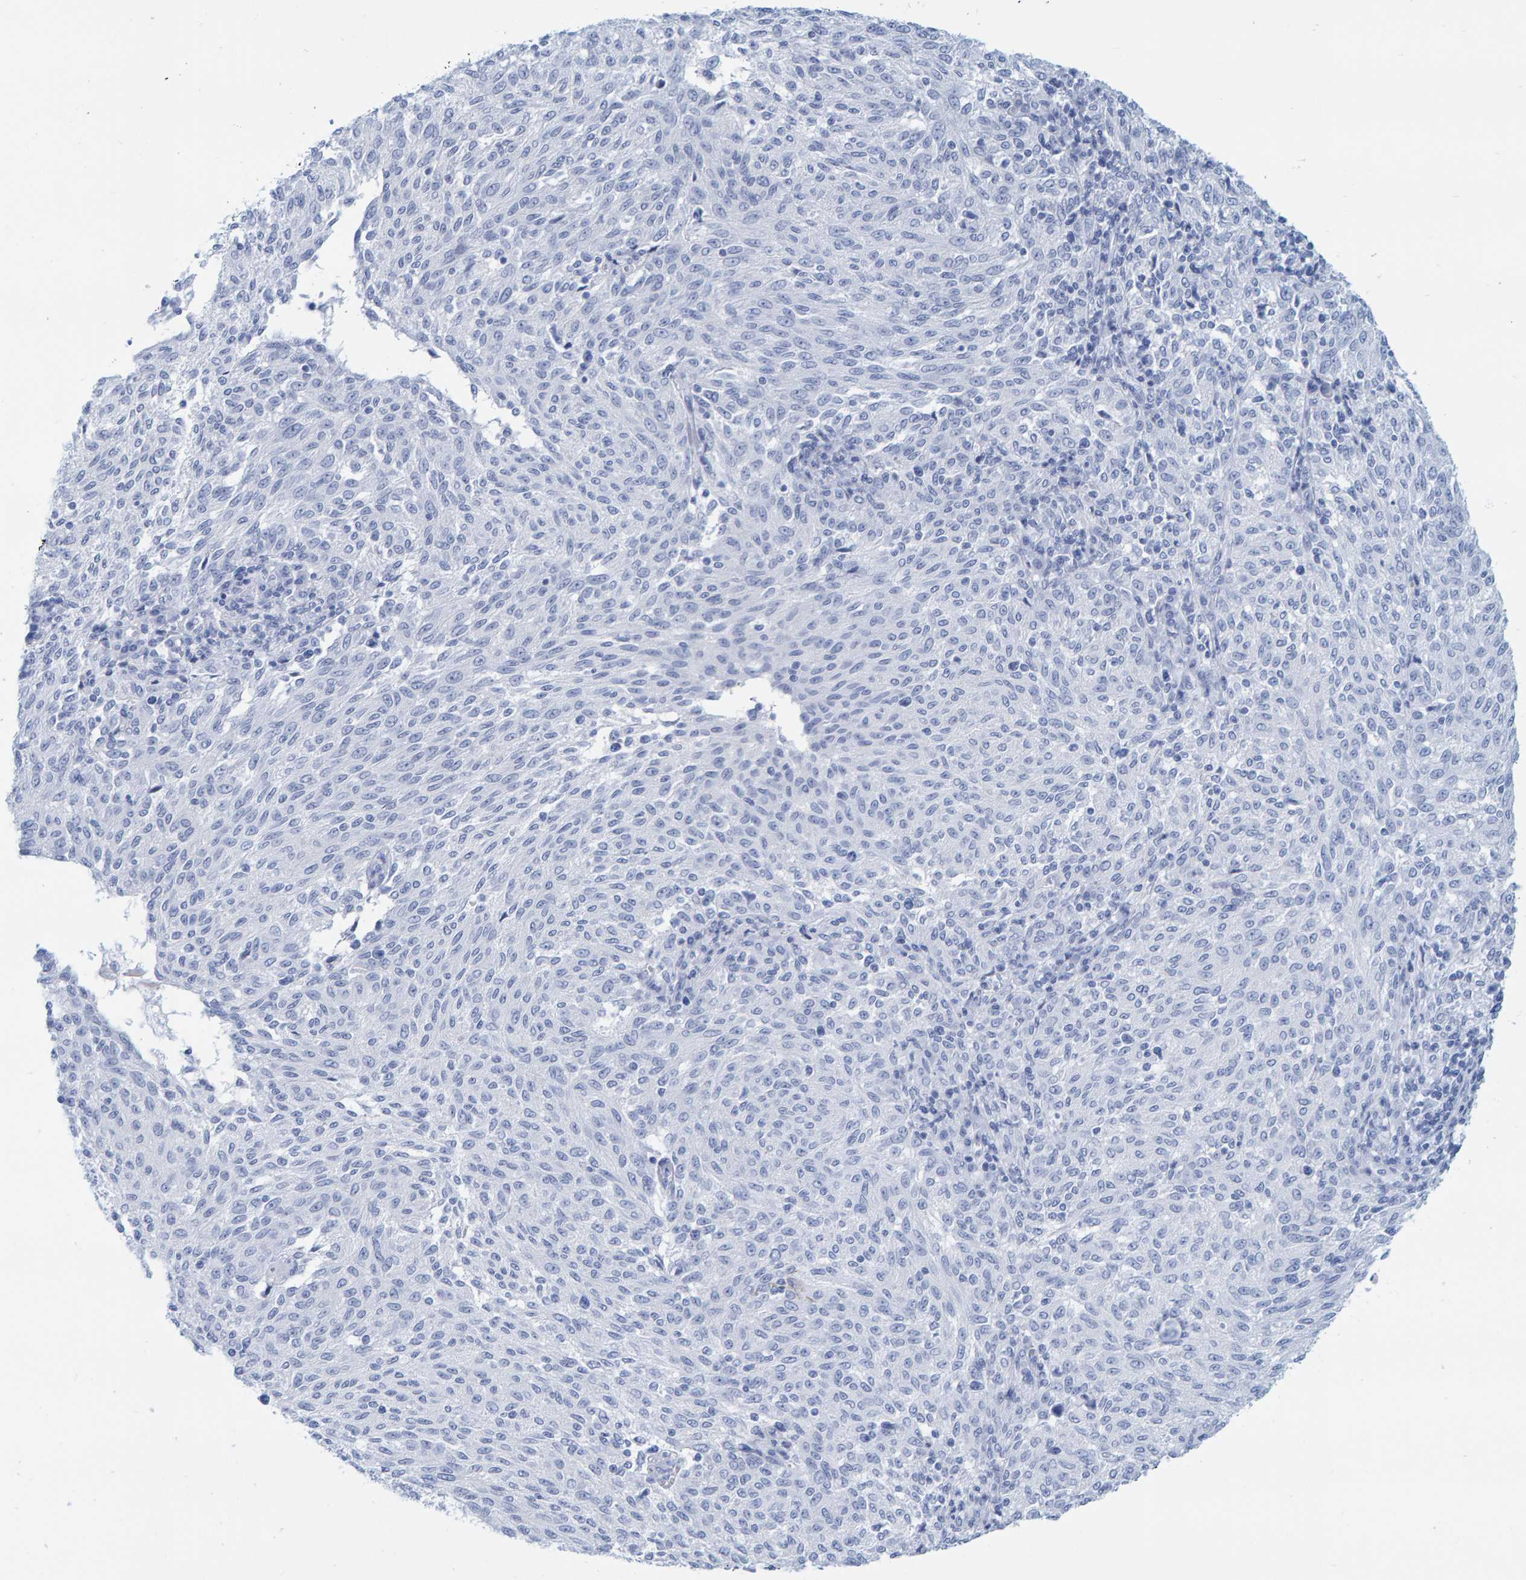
{"staining": {"intensity": "negative", "quantity": "none", "location": "none"}, "tissue": "melanoma", "cell_type": "Tumor cells", "image_type": "cancer", "snomed": [{"axis": "morphology", "description": "Malignant melanoma, NOS"}, {"axis": "topography", "description": "Skin"}], "caption": "Immunohistochemistry (IHC) image of neoplastic tissue: melanoma stained with DAB displays no significant protein positivity in tumor cells. The staining was performed using DAB (3,3'-diaminobenzidine) to visualize the protein expression in brown, while the nuclei were stained in blue with hematoxylin (Magnification: 20x).", "gene": "SFTPC", "patient": {"sex": "female", "age": 72}}